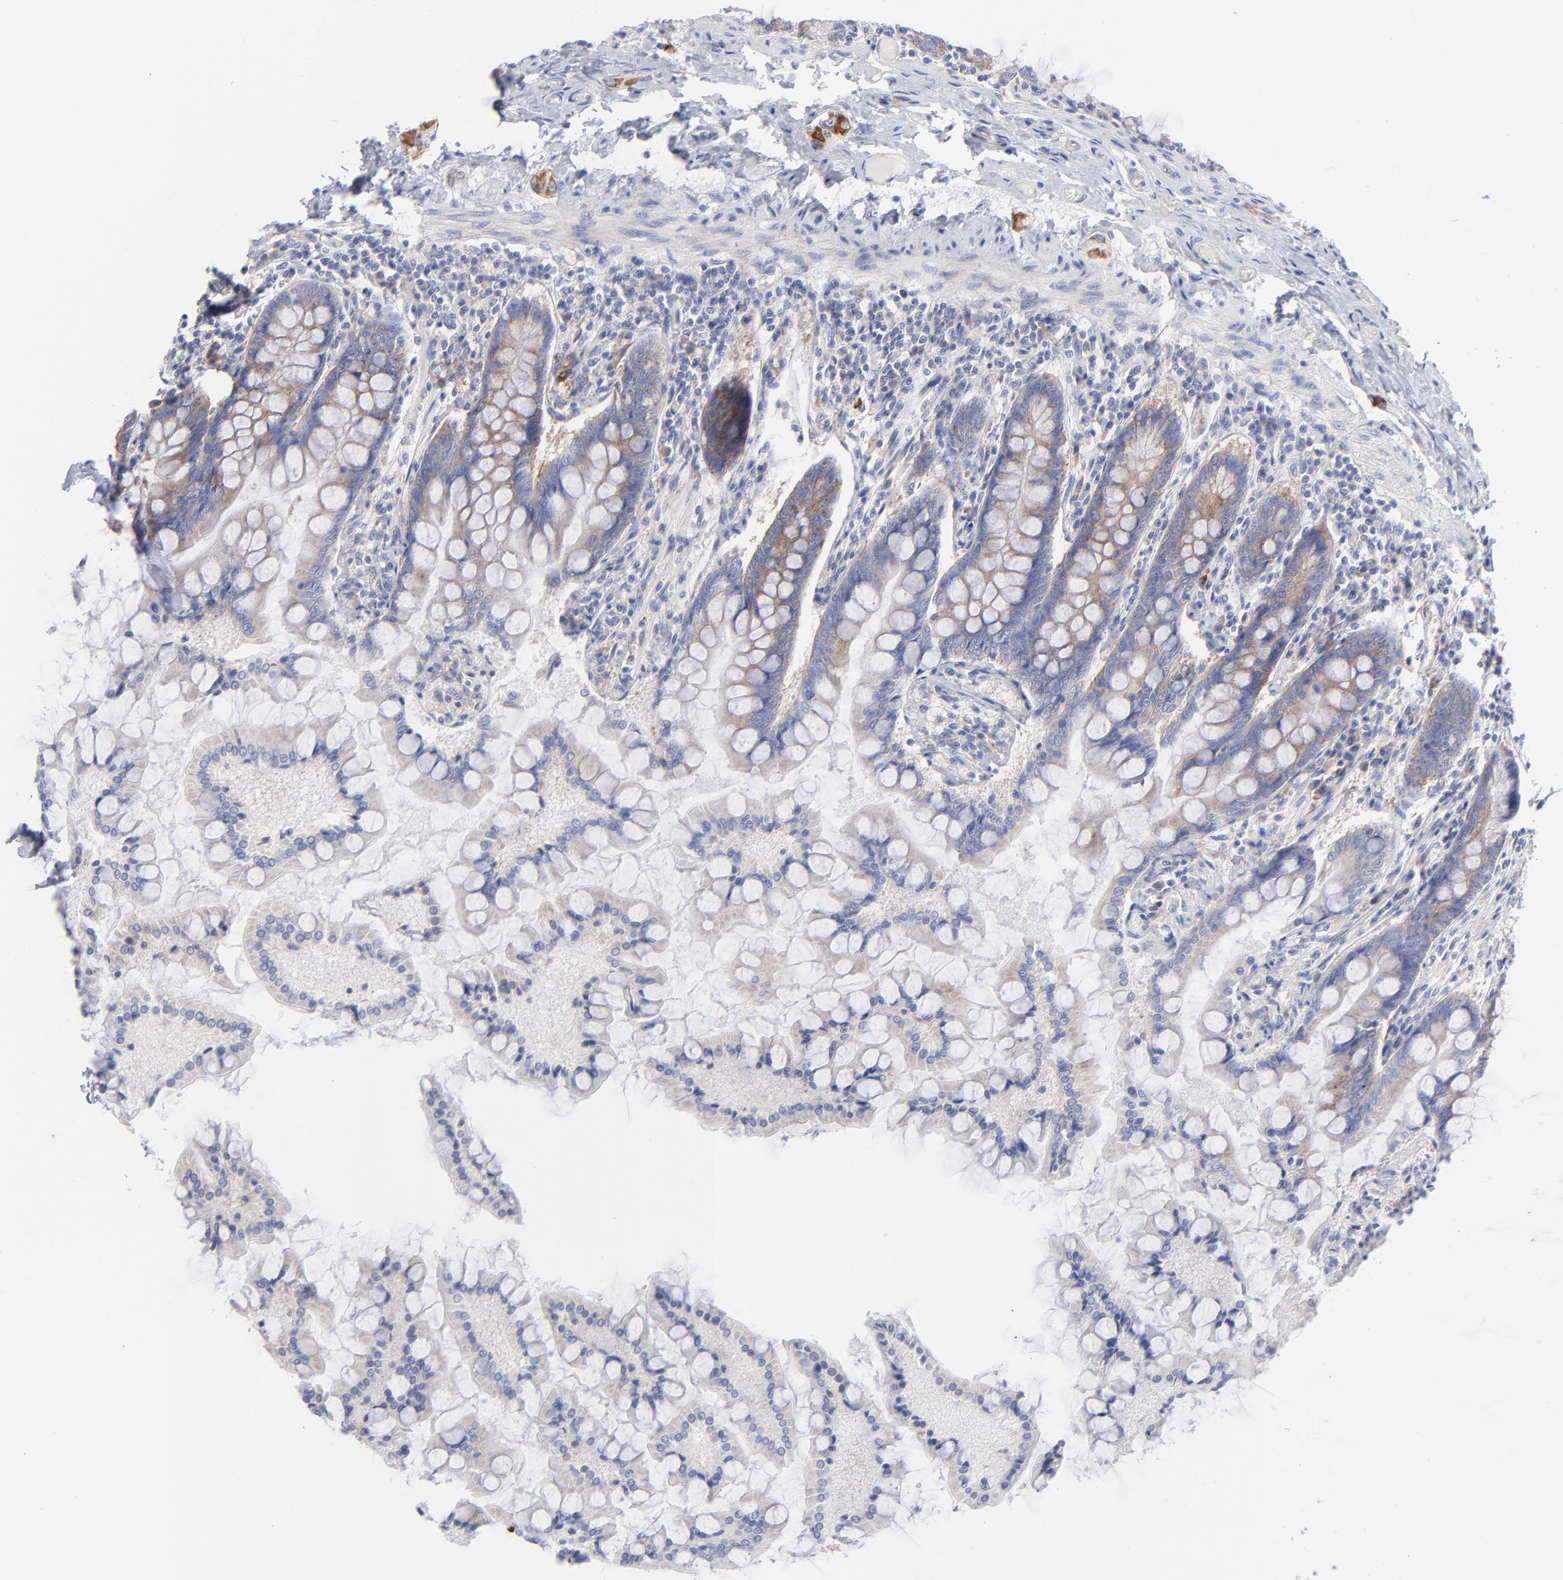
{"staining": {"intensity": "strong", "quantity": ">75%", "location": "cytoplasmic/membranous"}, "tissue": "small intestine", "cell_type": "Glandular cells", "image_type": "normal", "snomed": [{"axis": "morphology", "description": "Normal tissue, NOS"}, {"axis": "topography", "description": "Small intestine"}], "caption": "This is a histology image of immunohistochemistry (IHC) staining of unremarkable small intestine, which shows strong staining in the cytoplasmic/membranous of glandular cells.", "gene": "EIF2AK2", "patient": {"sex": "male", "age": 41}}